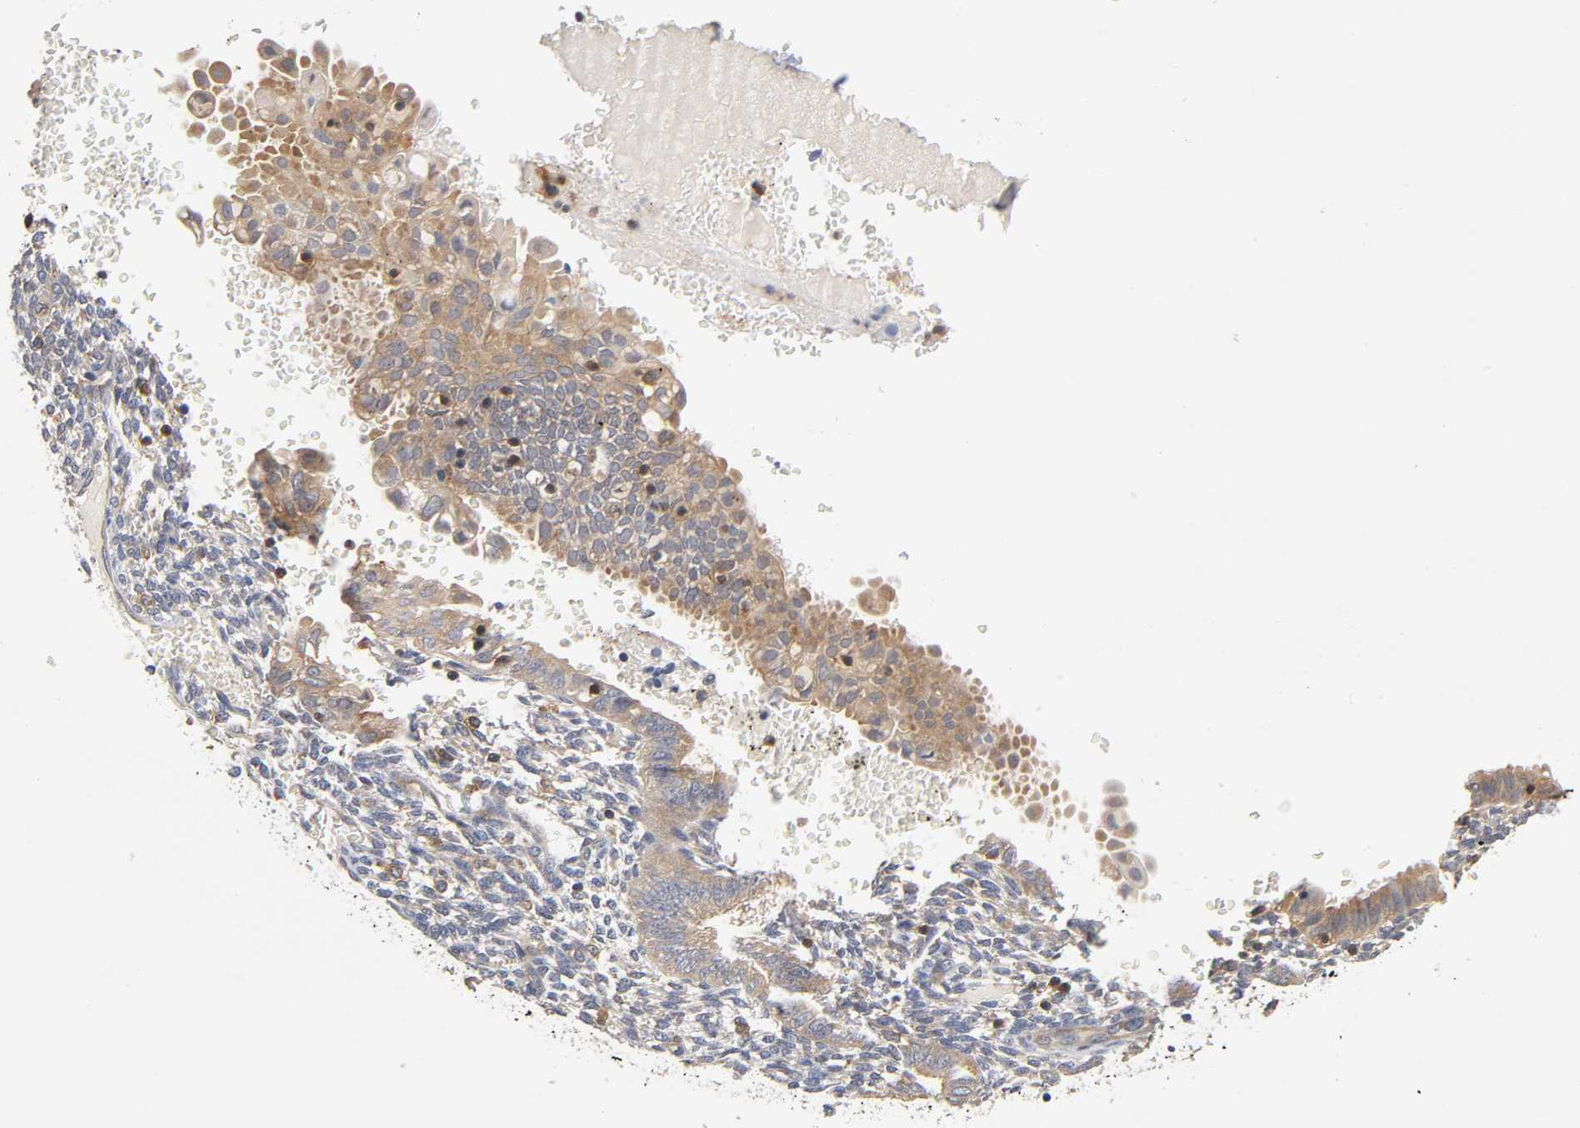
{"staining": {"intensity": "negative", "quantity": "none", "location": "none"}, "tissue": "endometrium", "cell_type": "Cells in endometrial stroma", "image_type": "normal", "snomed": [{"axis": "morphology", "description": "Normal tissue, NOS"}, {"axis": "topography", "description": "Endometrium"}], "caption": "IHC of normal endometrium shows no staining in cells in endometrial stroma. (IHC, brightfield microscopy, high magnification).", "gene": "ACTR2", "patient": {"sex": "female", "age": 61}}